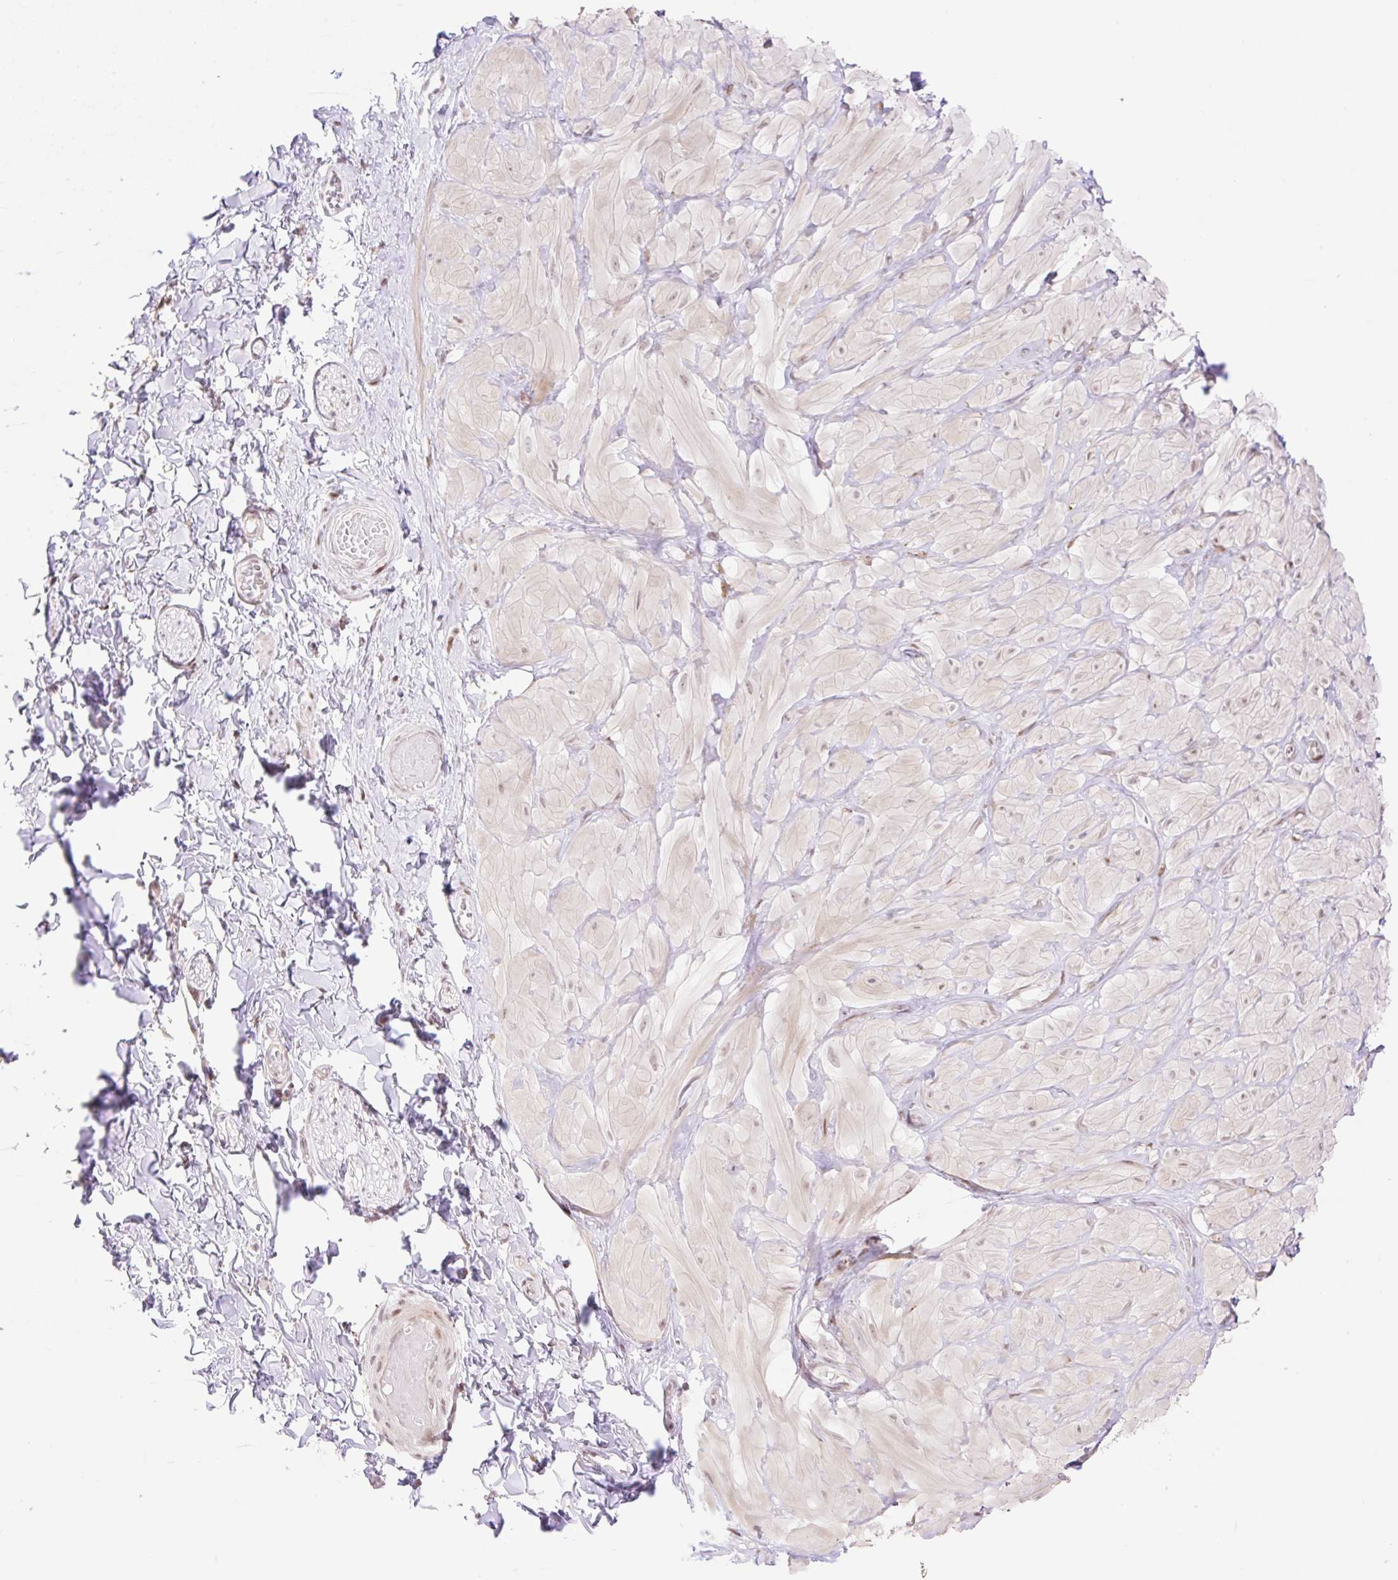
{"staining": {"intensity": "negative", "quantity": "none", "location": "none"}, "tissue": "adipose tissue", "cell_type": "Adipocytes", "image_type": "normal", "snomed": [{"axis": "morphology", "description": "Normal tissue, NOS"}, {"axis": "topography", "description": "Soft tissue"}, {"axis": "topography", "description": "Adipose tissue"}, {"axis": "topography", "description": "Vascular tissue"}, {"axis": "topography", "description": "Peripheral nerve tissue"}], "caption": "High power microscopy image of an IHC photomicrograph of benign adipose tissue, revealing no significant positivity in adipocytes.", "gene": "ENSG00000264668", "patient": {"sex": "male", "age": 29}}